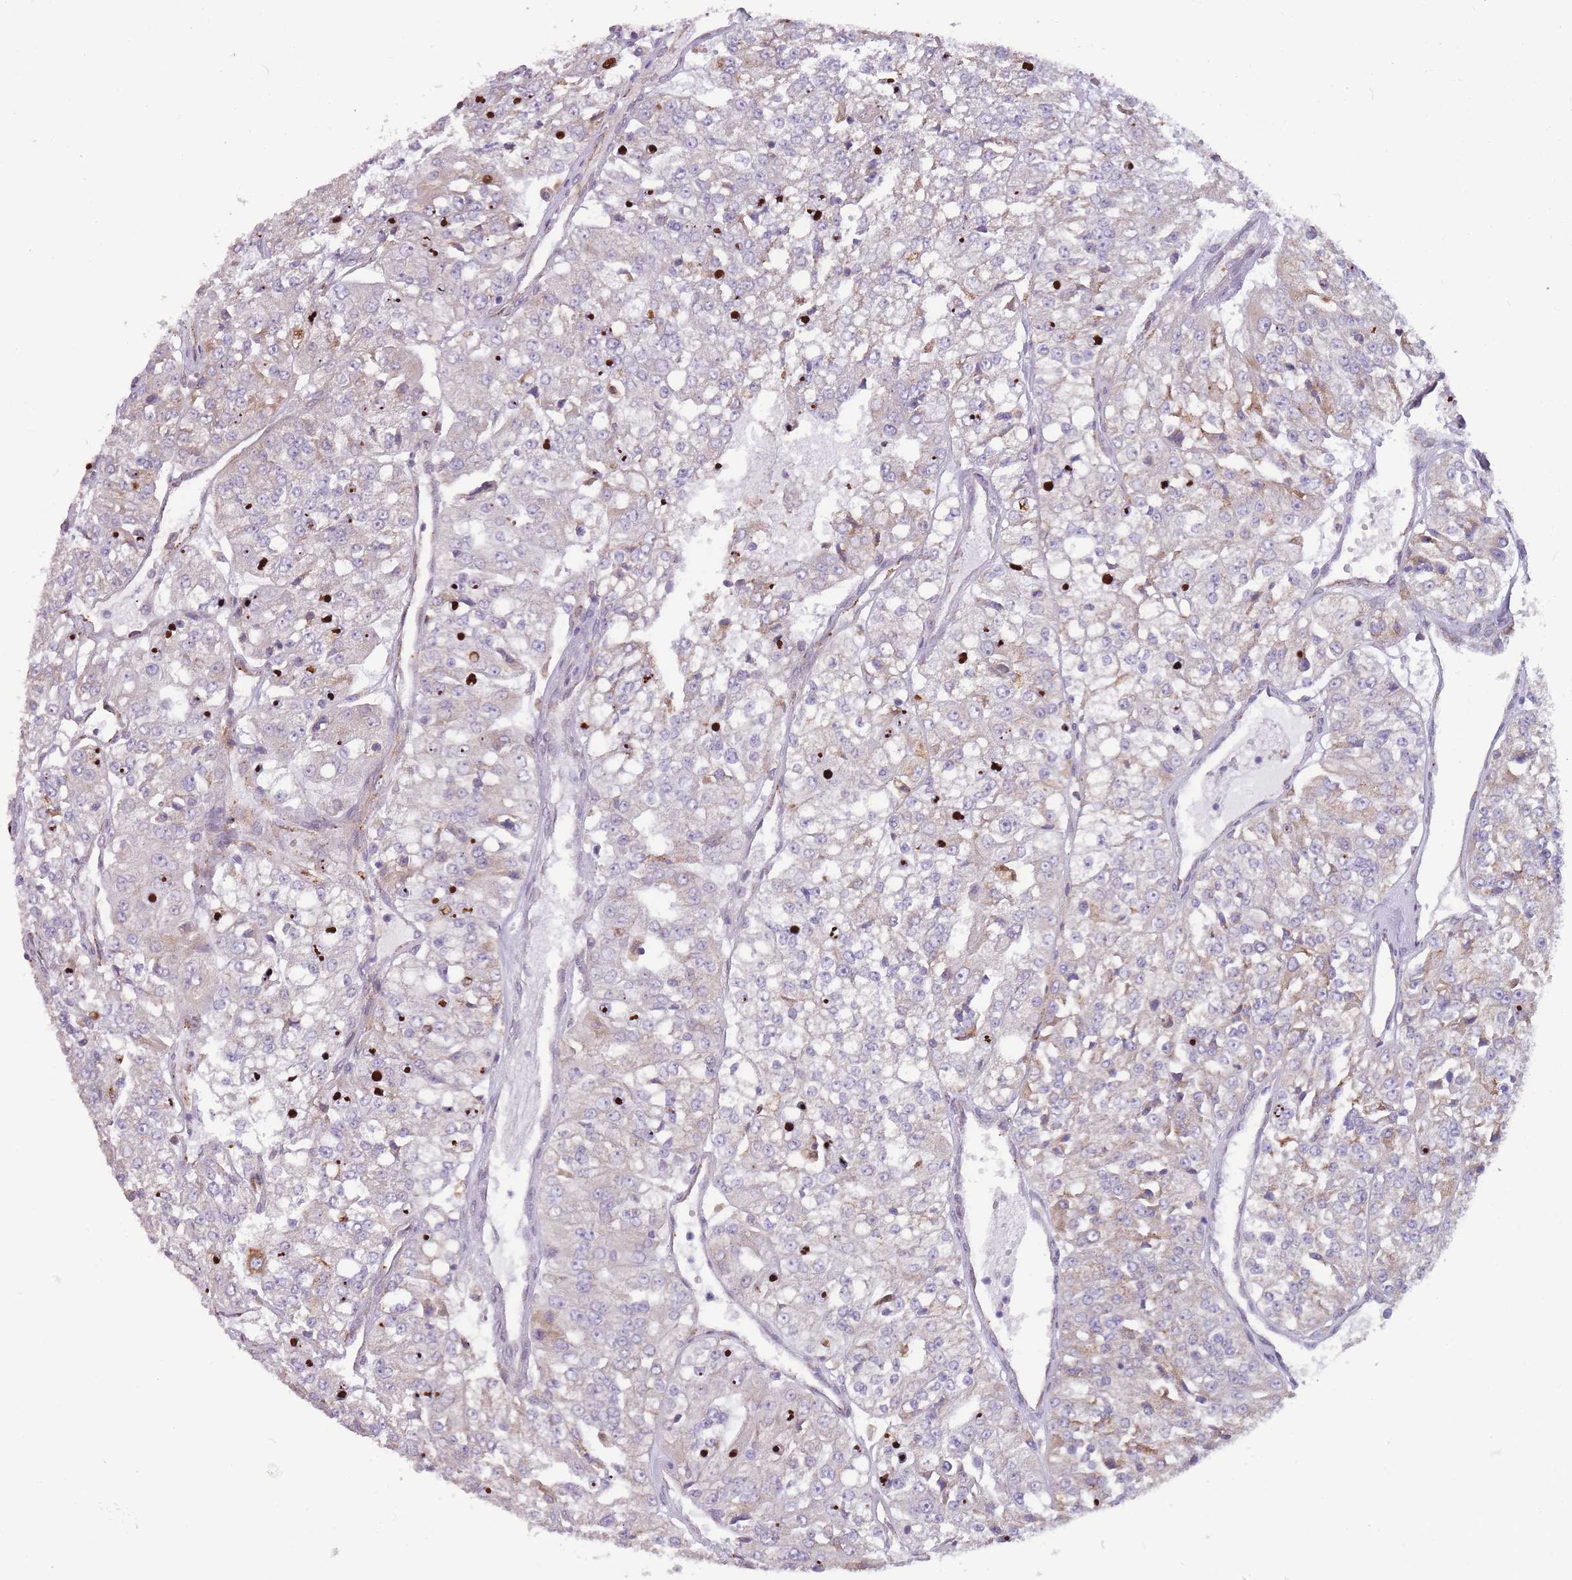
{"staining": {"intensity": "weak", "quantity": "<25%", "location": "cytoplasmic/membranous"}, "tissue": "renal cancer", "cell_type": "Tumor cells", "image_type": "cancer", "snomed": [{"axis": "morphology", "description": "Adenocarcinoma, NOS"}, {"axis": "topography", "description": "Kidney"}], "caption": "Tumor cells show no significant protein positivity in renal cancer.", "gene": "TRAPPC5", "patient": {"sex": "female", "age": 63}}